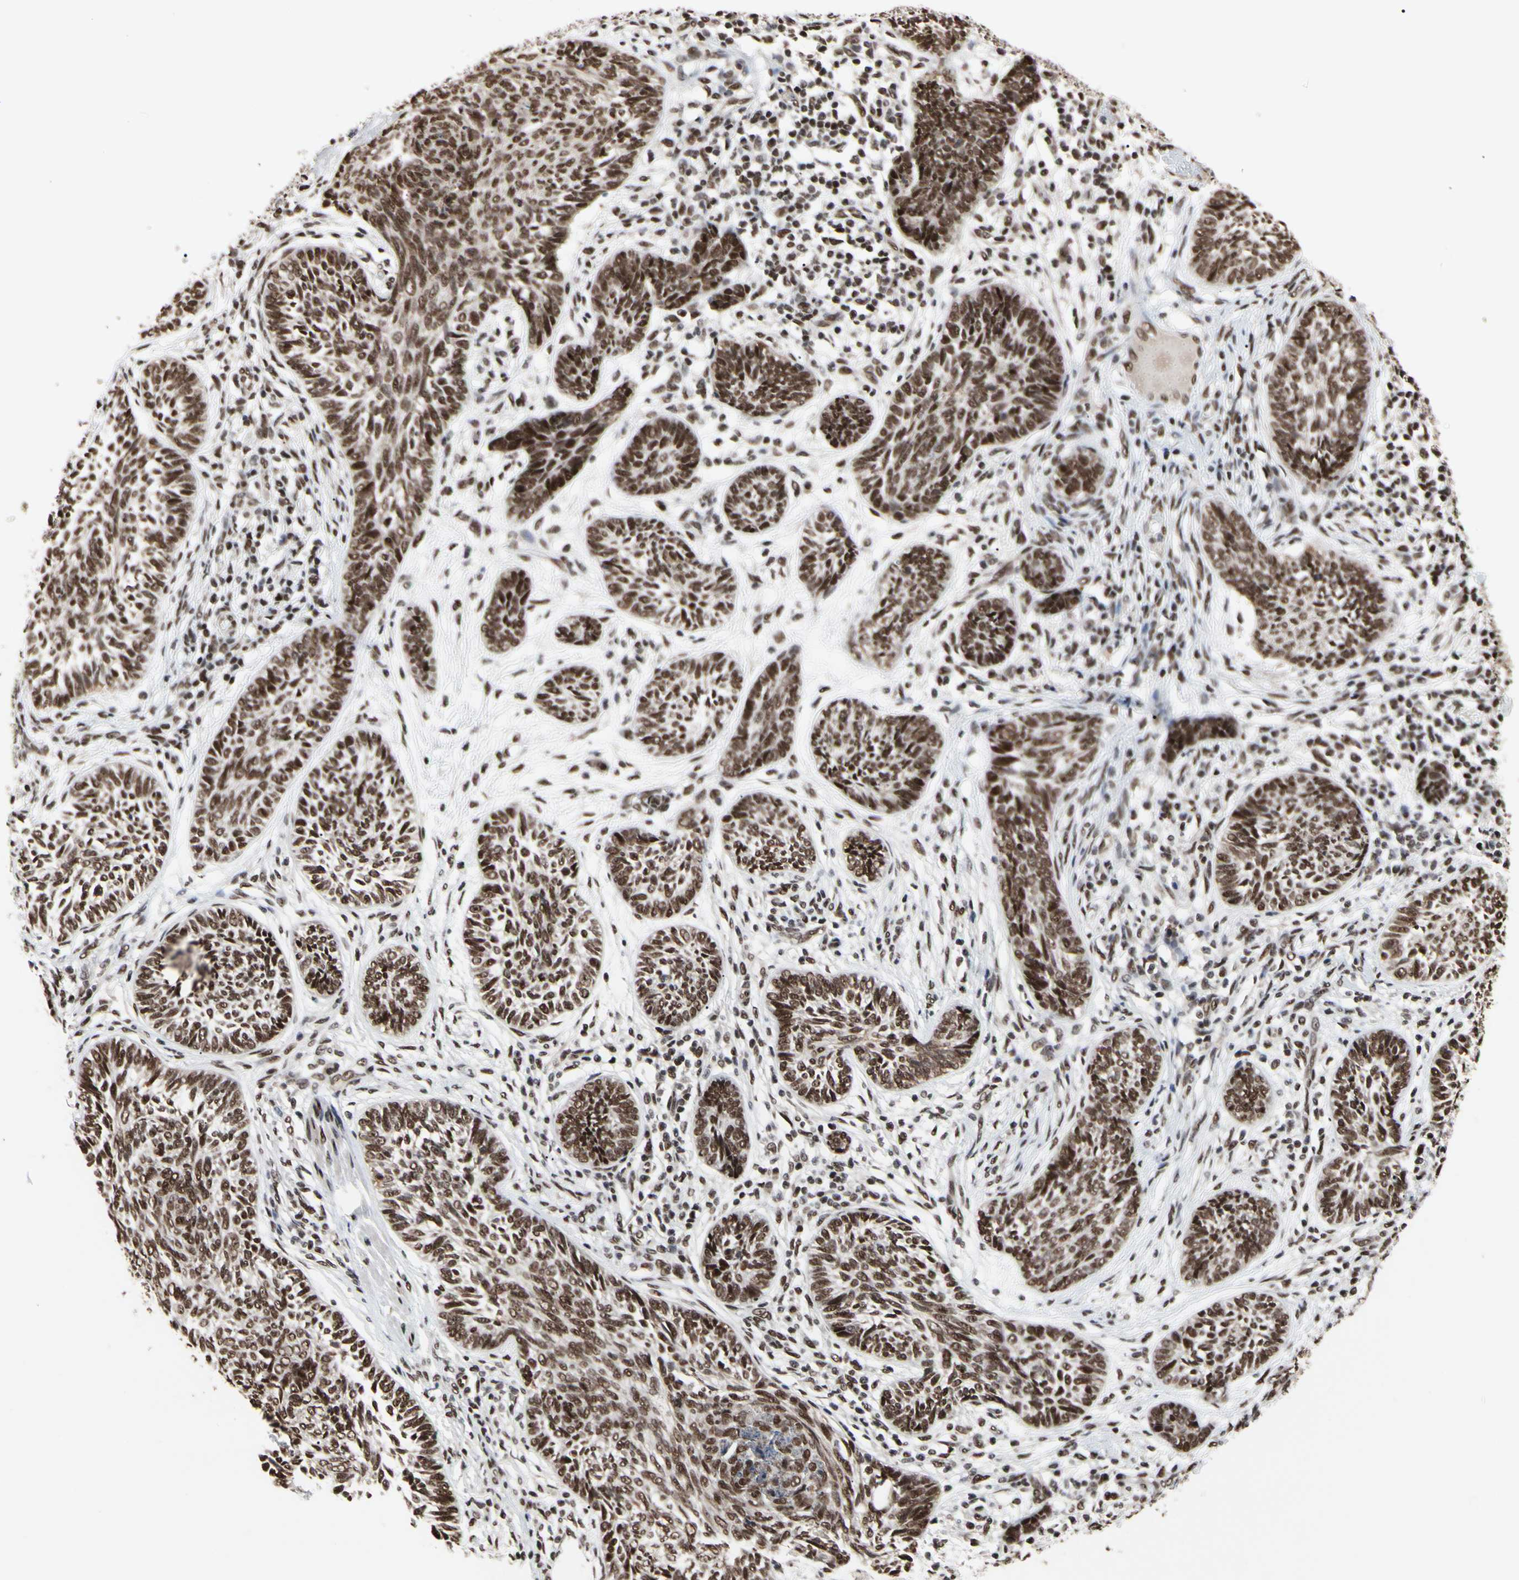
{"staining": {"intensity": "moderate", "quantity": ">75%", "location": "nuclear"}, "tissue": "skin cancer", "cell_type": "Tumor cells", "image_type": "cancer", "snomed": [{"axis": "morphology", "description": "Papilloma, NOS"}, {"axis": "morphology", "description": "Basal cell carcinoma"}, {"axis": "topography", "description": "Skin"}], "caption": "Protein staining demonstrates moderate nuclear staining in approximately >75% of tumor cells in skin papilloma. Using DAB (brown) and hematoxylin (blue) stains, captured at high magnification using brightfield microscopy.", "gene": "FAM98B", "patient": {"sex": "male", "age": 87}}